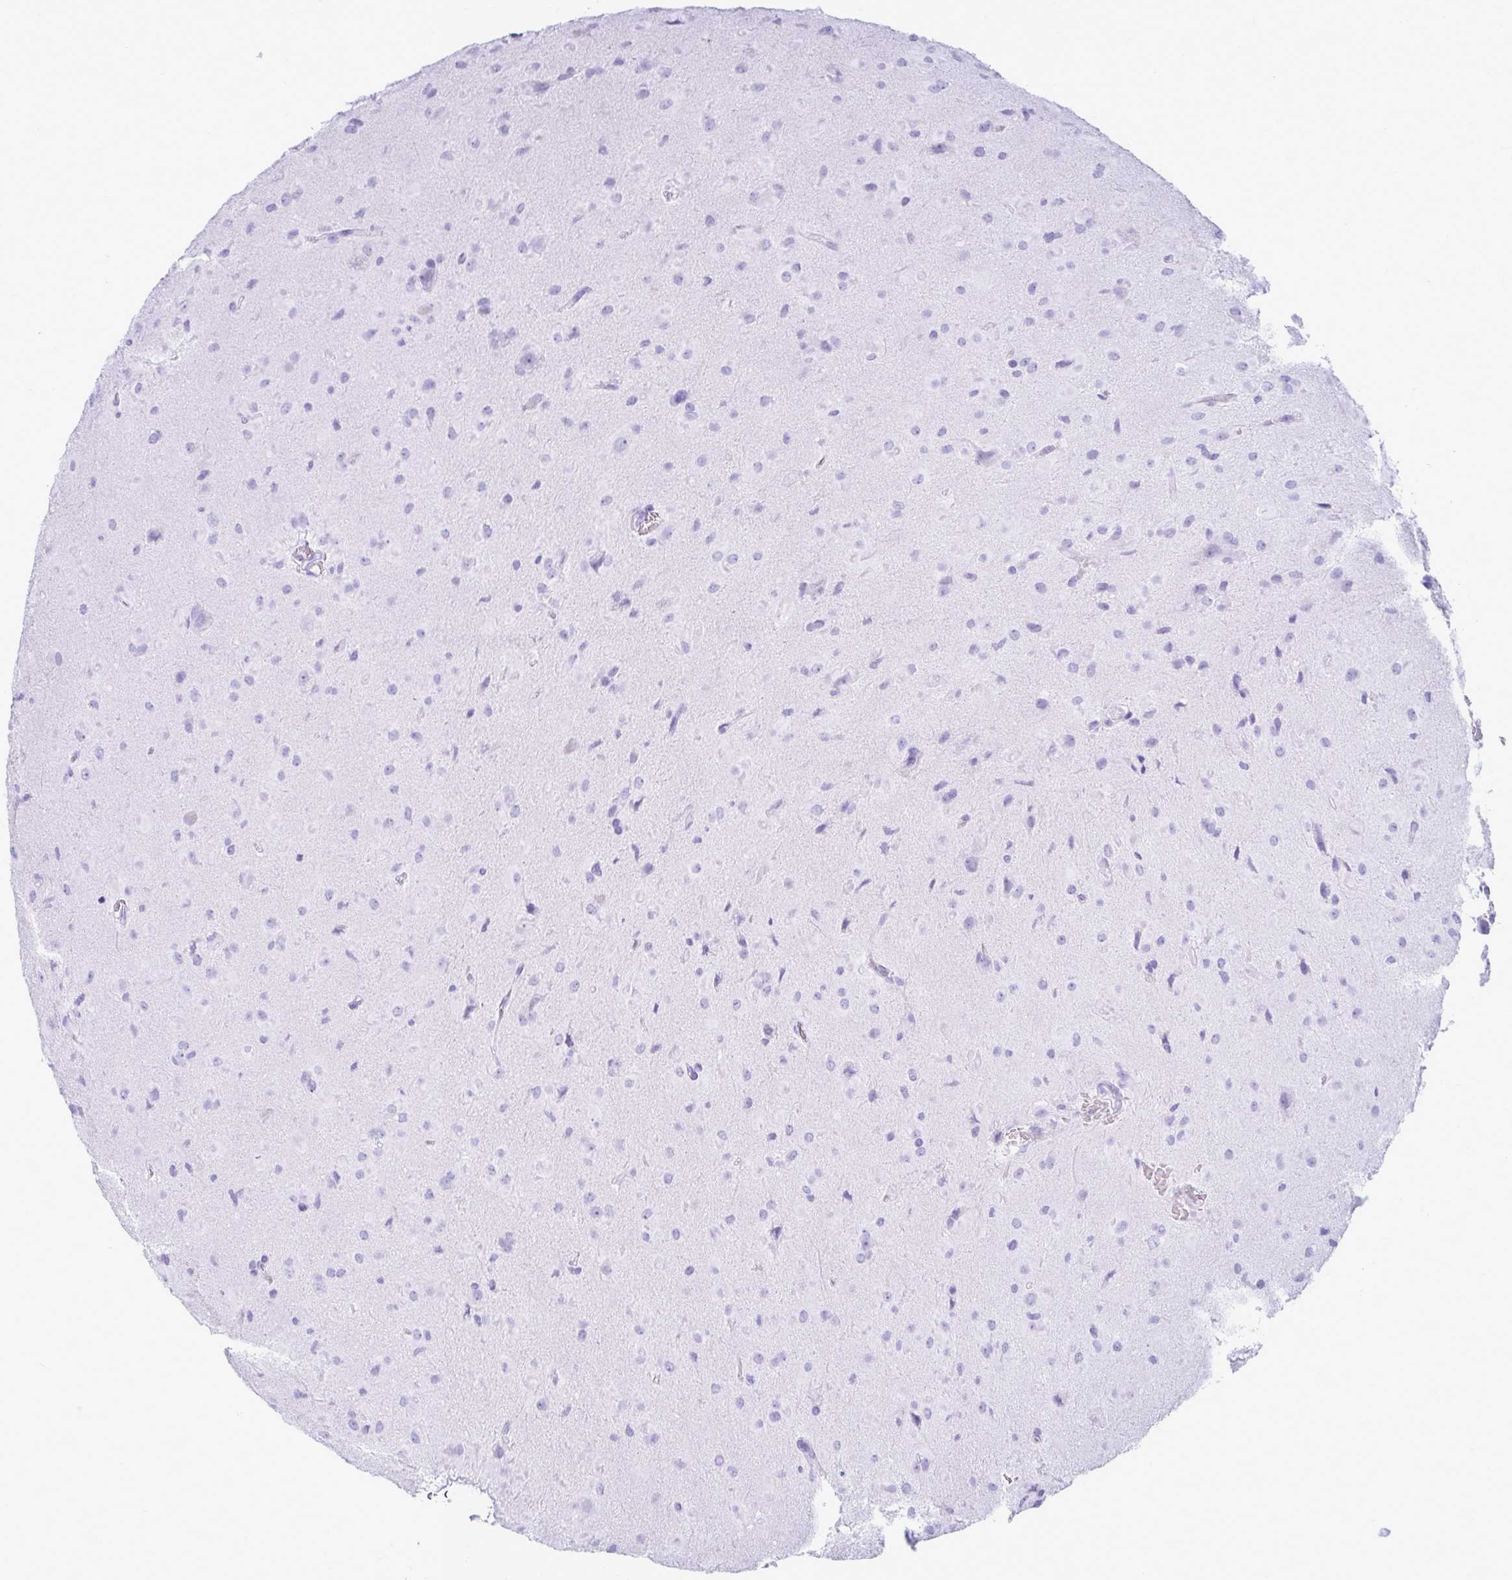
{"staining": {"intensity": "negative", "quantity": "none", "location": "none"}, "tissue": "glioma", "cell_type": "Tumor cells", "image_type": "cancer", "snomed": [{"axis": "morphology", "description": "Glioma, malignant, Low grade"}, {"axis": "topography", "description": "Brain"}], "caption": "This is a histopathology image of immunohistochemistry staining of malignant glioma (low-grade), which shows no positivity in tumor cells.", "gene": "ATP4B", "patient": {"sex": "male", "age": 58}}